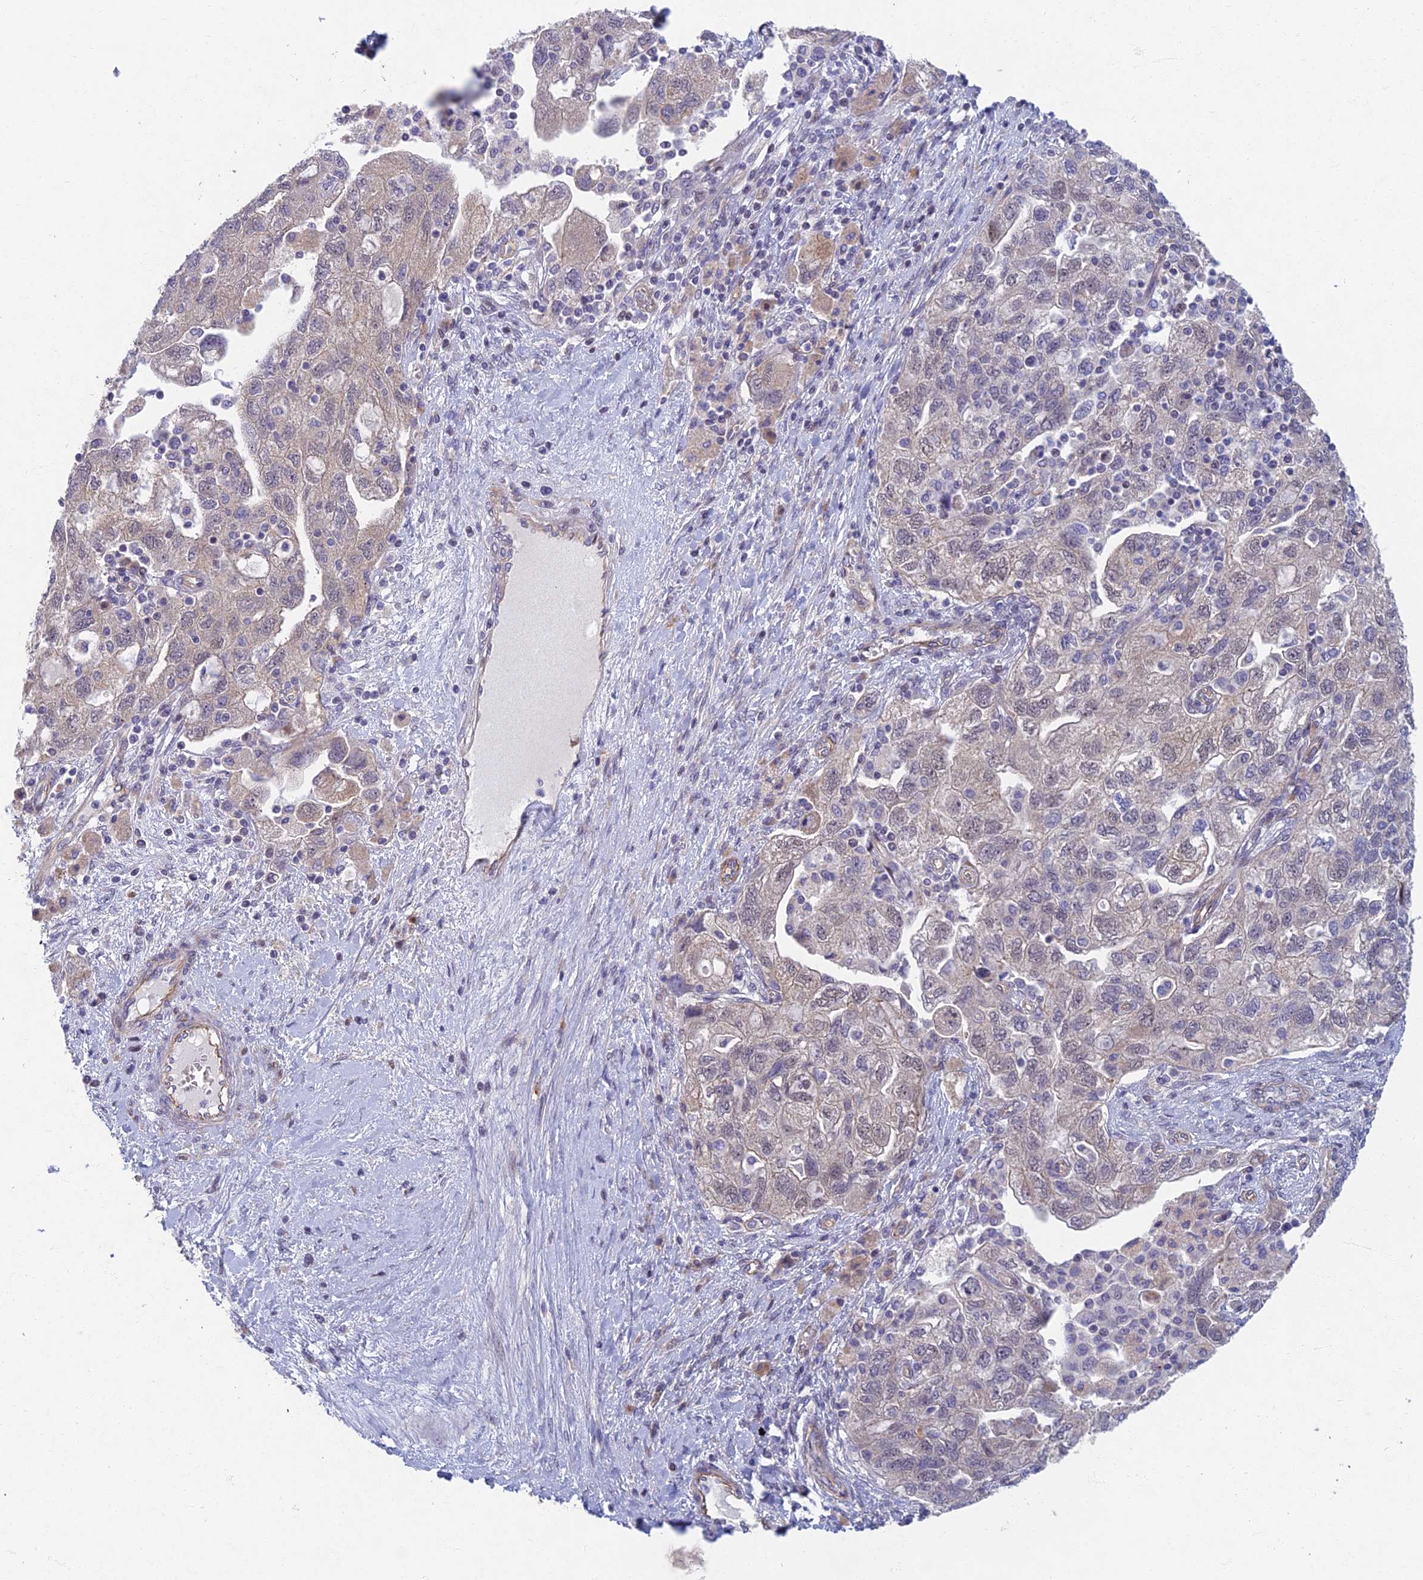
{"staining": {"intensity": "weak", "quantity": "<25%", "location": "cytoplasmic/membranous"}, "tissue": "ovarian cancer", "cell_type": "Tumor cells", "image_type": "cancer", "snomed": [{"axis": "morphology", "description": "Carcinoma, NOS"}, {"axis": "morphology", "description": "Cystadenocarcinoma, serous, NOS"}, {"axis": "topography", "description": "Ovary"}], "caption": "Protein analysis of ovarian cancer exhibits no significant positivity in tumor cells.", "gene": "RHBDL2", "patient": {"sex": "female", "age": 69}}